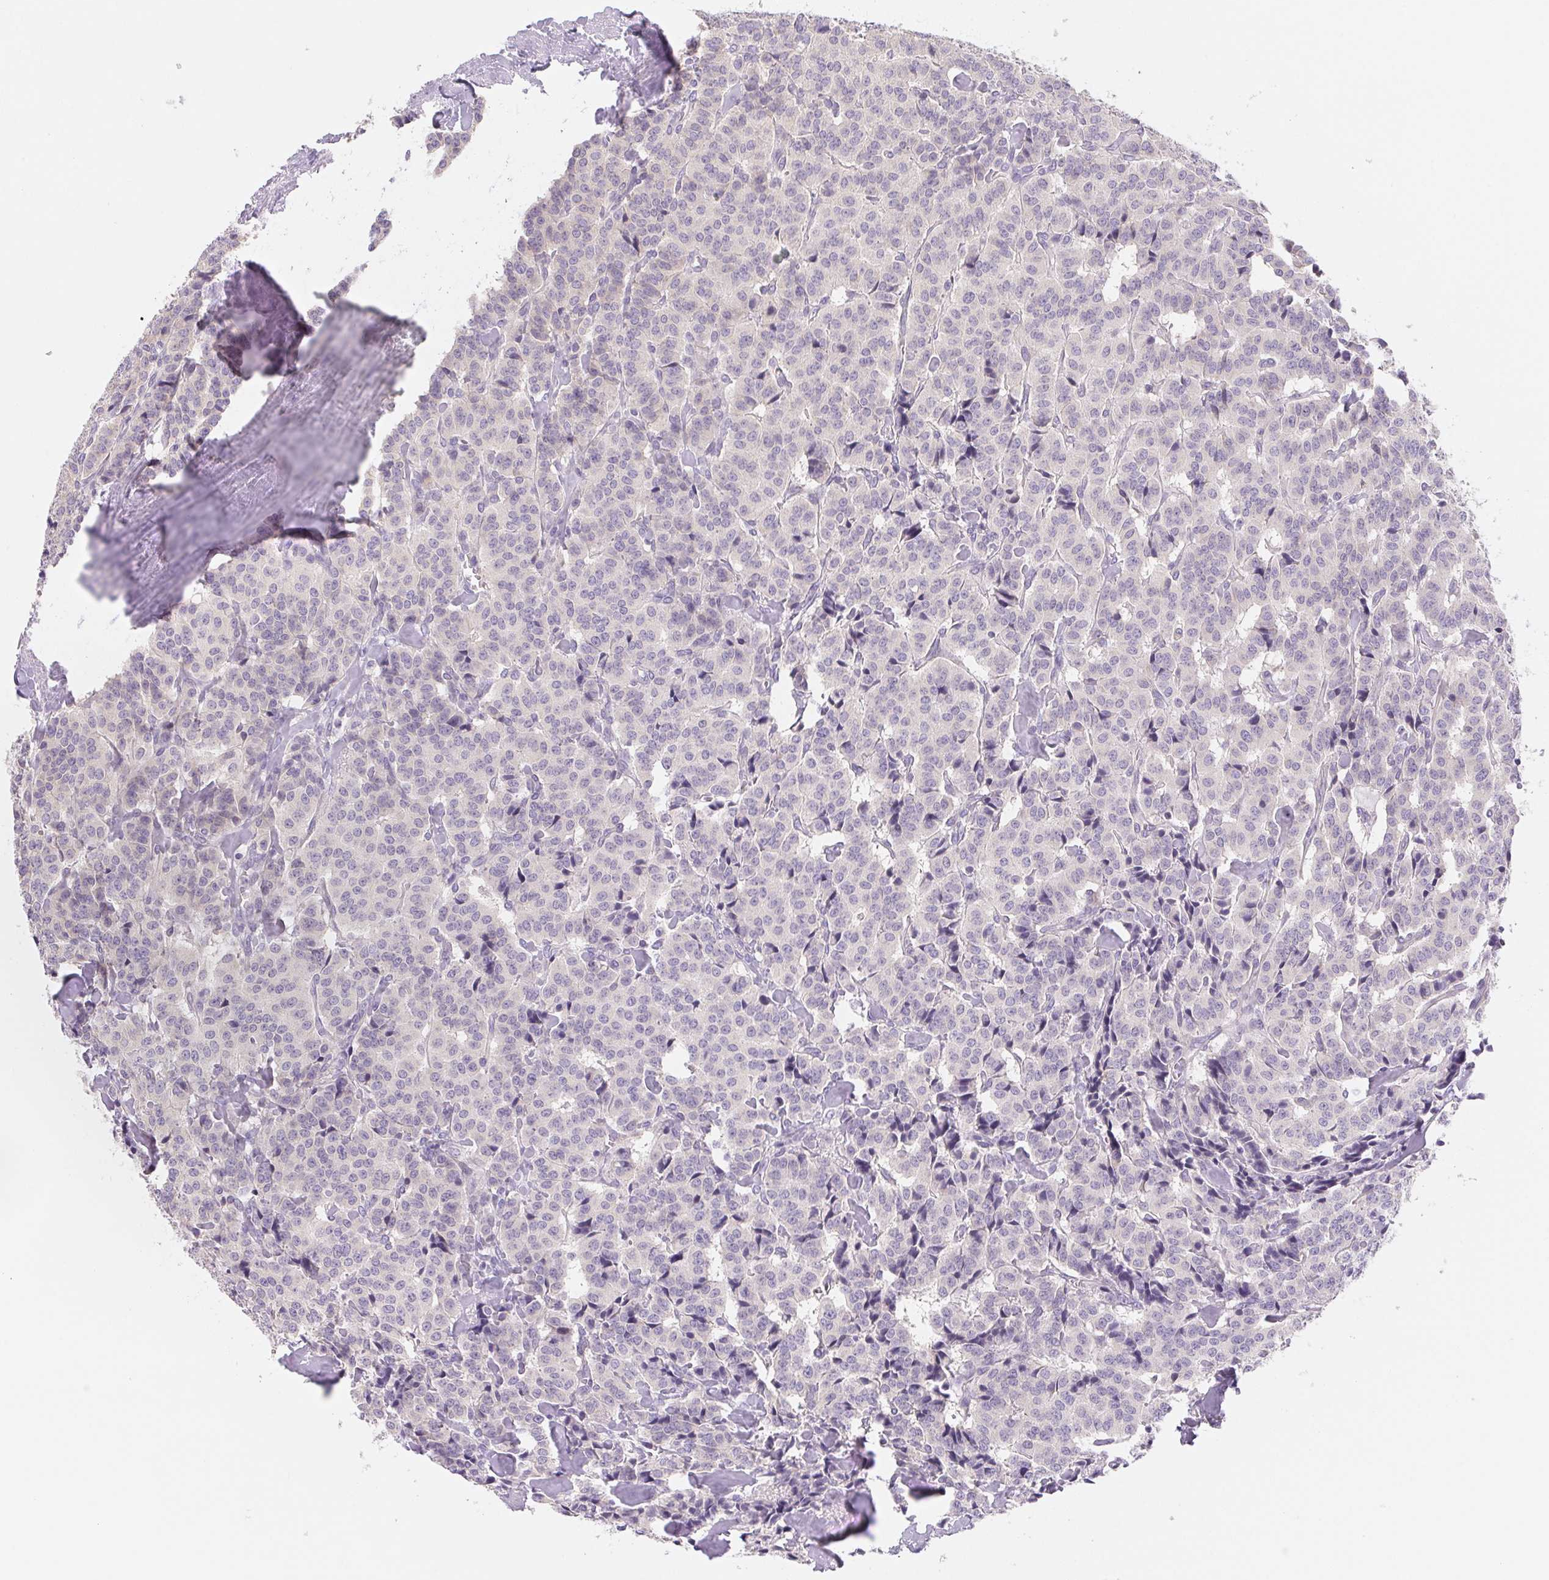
{"staining": {"intensity": "negative", "quantity": "none", "location": "none"}, "tissue": "carcinoid", "cell_type": "Tumor cells", "image_type": "cancer", "snomed": [{"axis": "morphology", "description": "Normal tissue, NOS"}, {"axis": "morphology", "description": "Carcinoid, malignant, NOS"}, {"axis": "topography", "description": "Lung"}], "caption": "Human carcinoid stained for a protein using immunohistochemistry (IHC) demonstrates no positivity in tumor cells.", "gene": "CTNND2", "patient": {"sex": "female", "age": 46}}